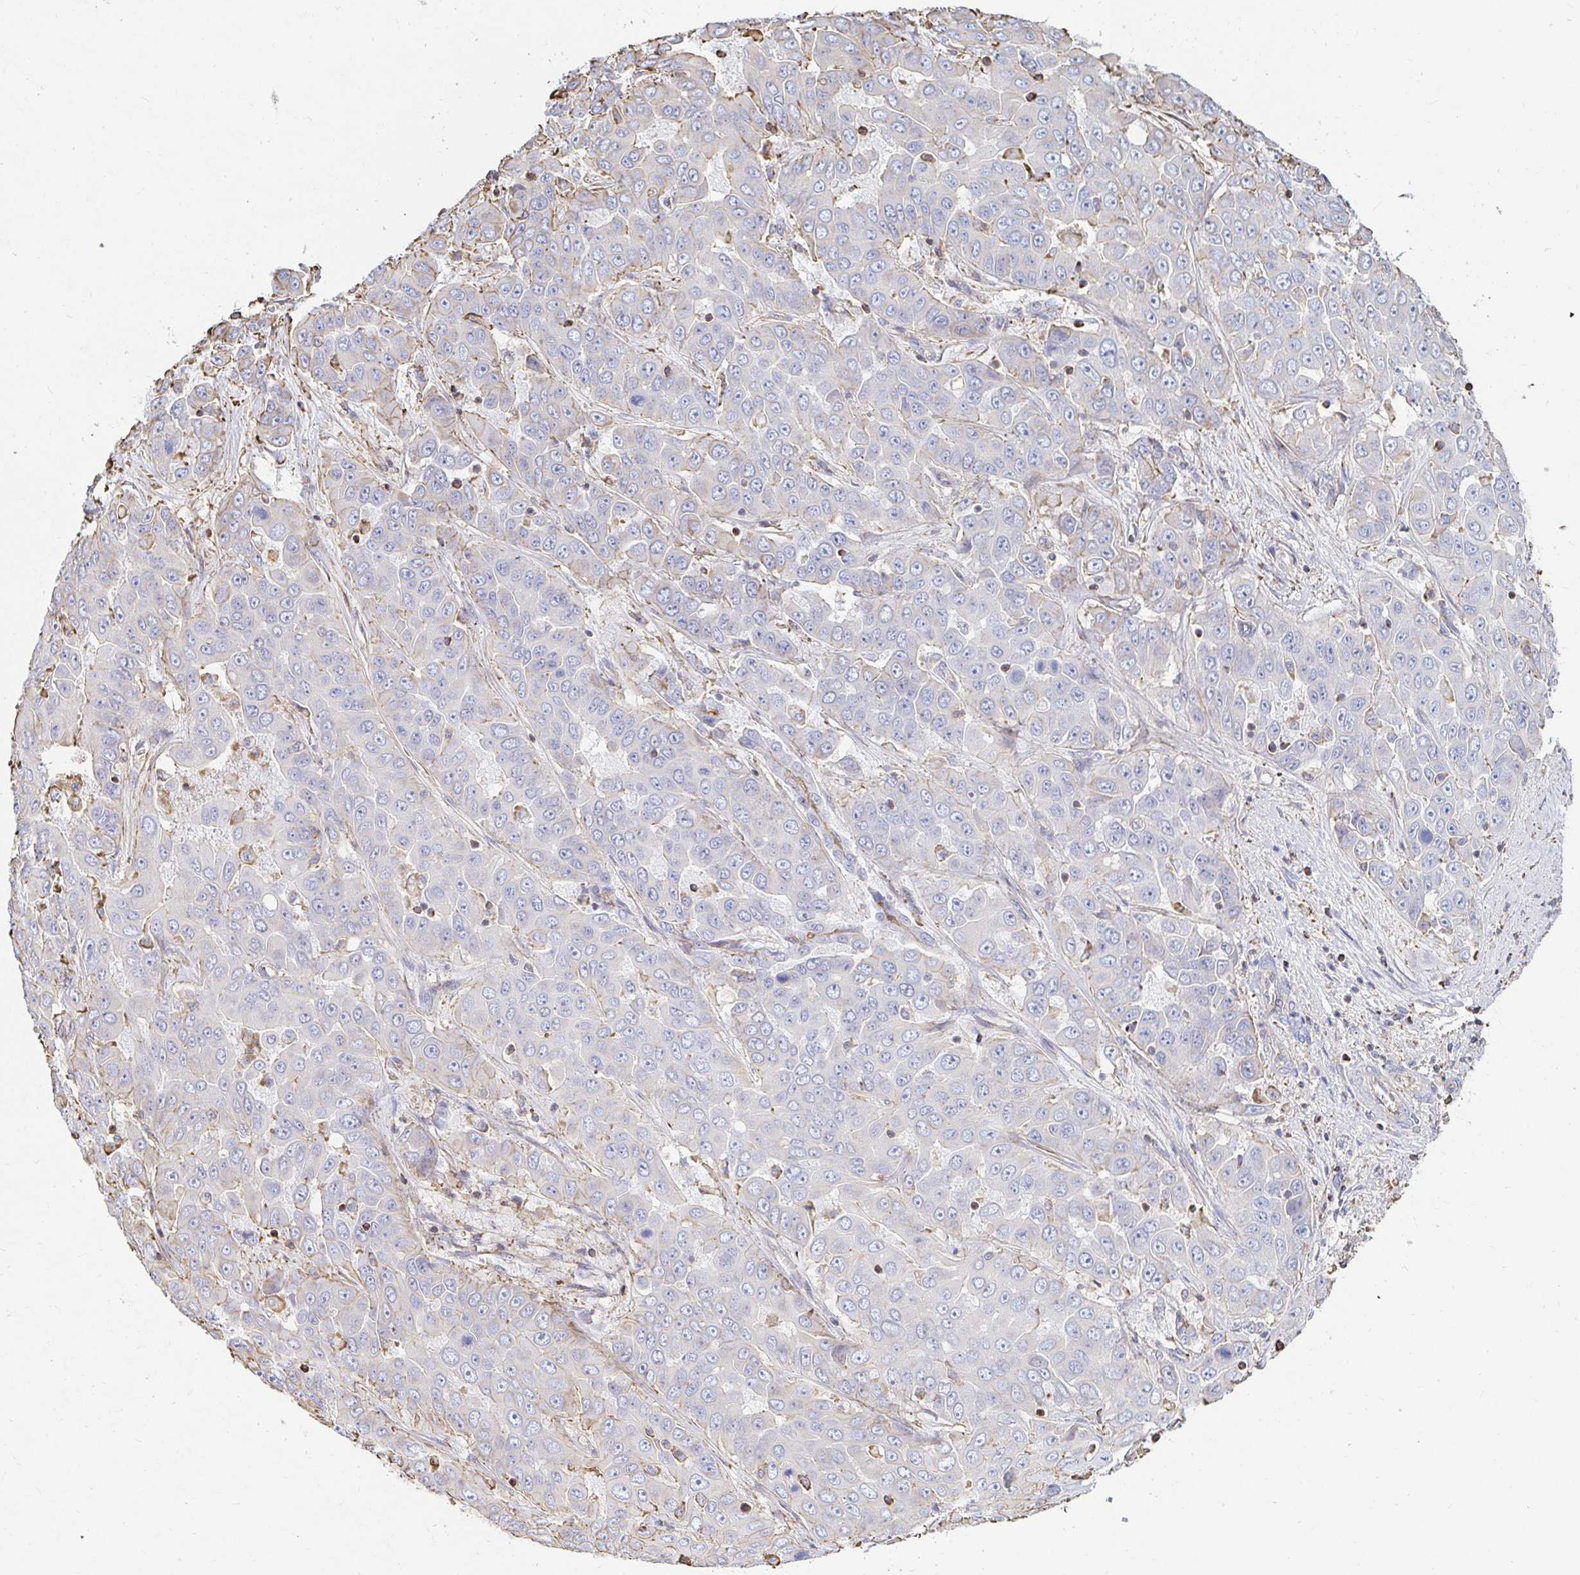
{"staining": {"intensity": "negative", "quantity": "none", "location": "none"}, "tissue": "liver cancer", "cell_type": "Tumor cells", "image_type": "cancer", "snomed": [{"axis": "morphology", "description": "Cholangiocarcinoma"}, {"axis": "topography", "description": "Liver"}], "caption": "Immunohistochemistry photomicrograph of human cholangiocarcinoma (liver) stained for a protein (brown), which reveals no positivity in tumor cells.", "gene": "PTPN14", "patient": {"sex": "female", "age": 52}}